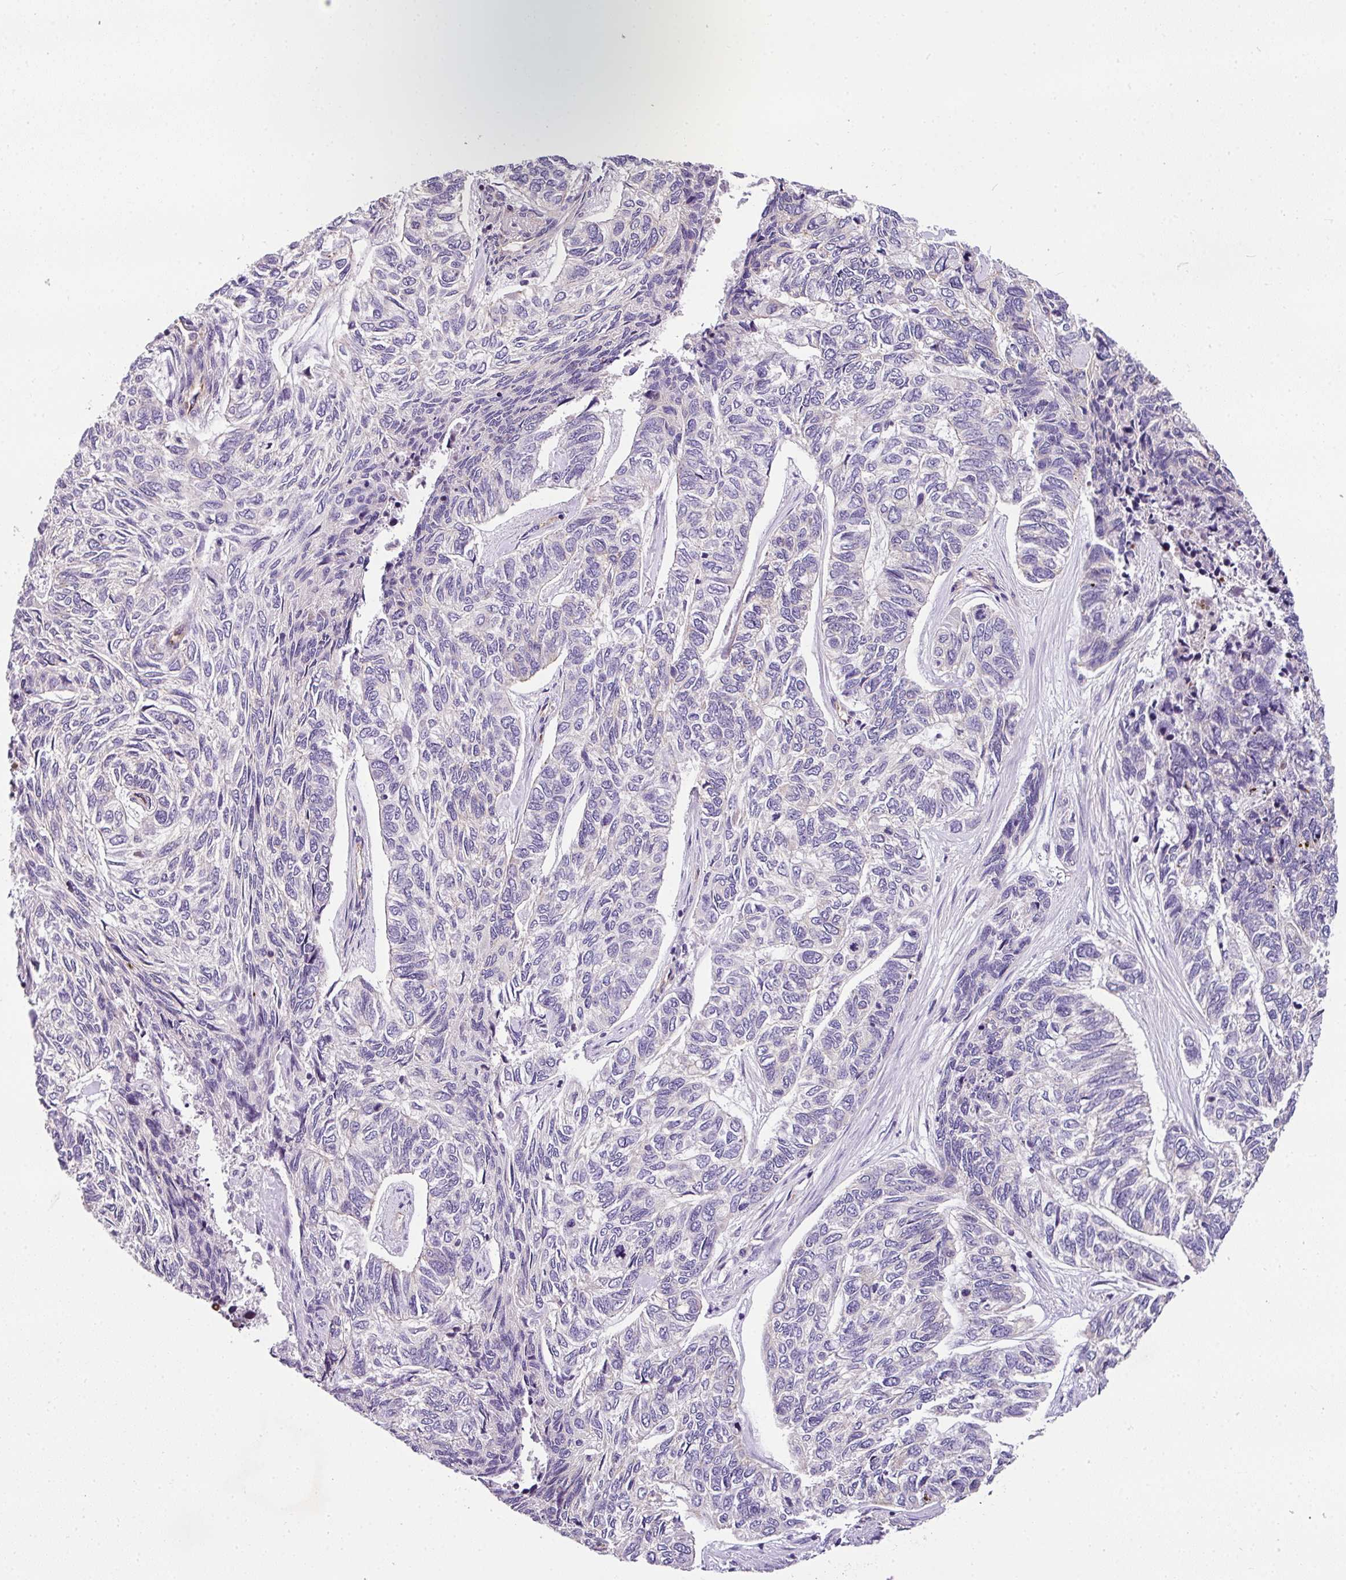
{"staining": {"intensity": "negative", "quantity": "none", "location": "none"}, "tissue": "skin cancer", "cell_type": "Tumor cells", "image_type": "cancer", "snomed": [{"axis": "morphology", "description": "Basal cell carcinoma"}, {"axis": "topography", "description": "Skin"}], "caption": "Immunohistochemistry (IHC) of skin basal cell carcinoma exhibits no expression in tumor cells.", "gene": "OR11H4", "patient": {"sex": "female", "age": 65}}